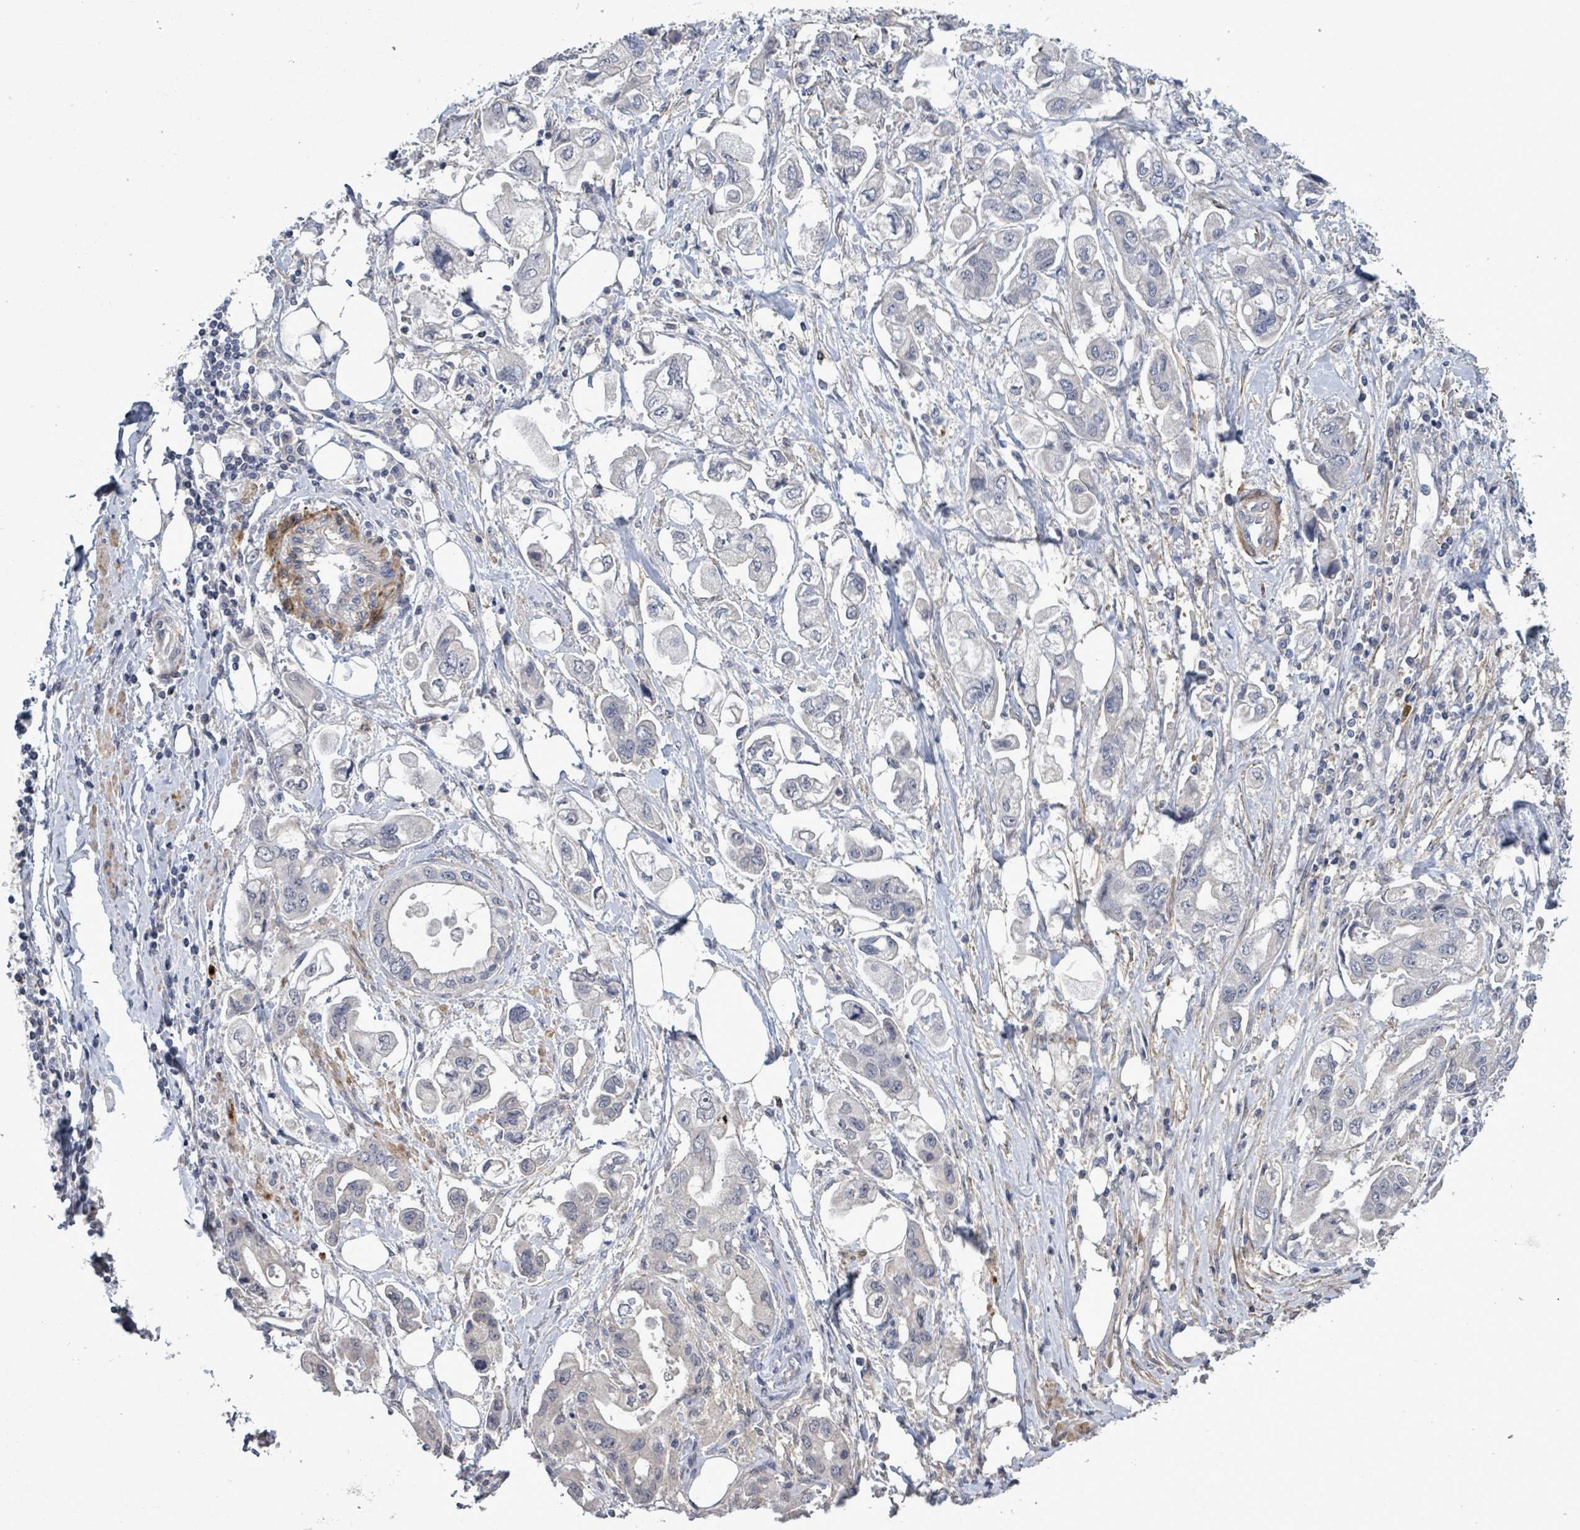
{"staining": {"intensity": "negative", "quantity": "none", "location": "none"}, "tissue": "stomach cancer", "cell_type": "Tumor cells", "image_type": "cancer", "snomed": [{"axis": "morphology", "description": "Adenocarcinoma, NOS"}, {"axis": "topography", "description": "Stomach"}], "caption": "Protein analysis of stomach adenocarcinoma exhibits no significant staining in tumor cells.", "gene": "AMMECR1", "patient": {"sex": "male", "age": 62}}